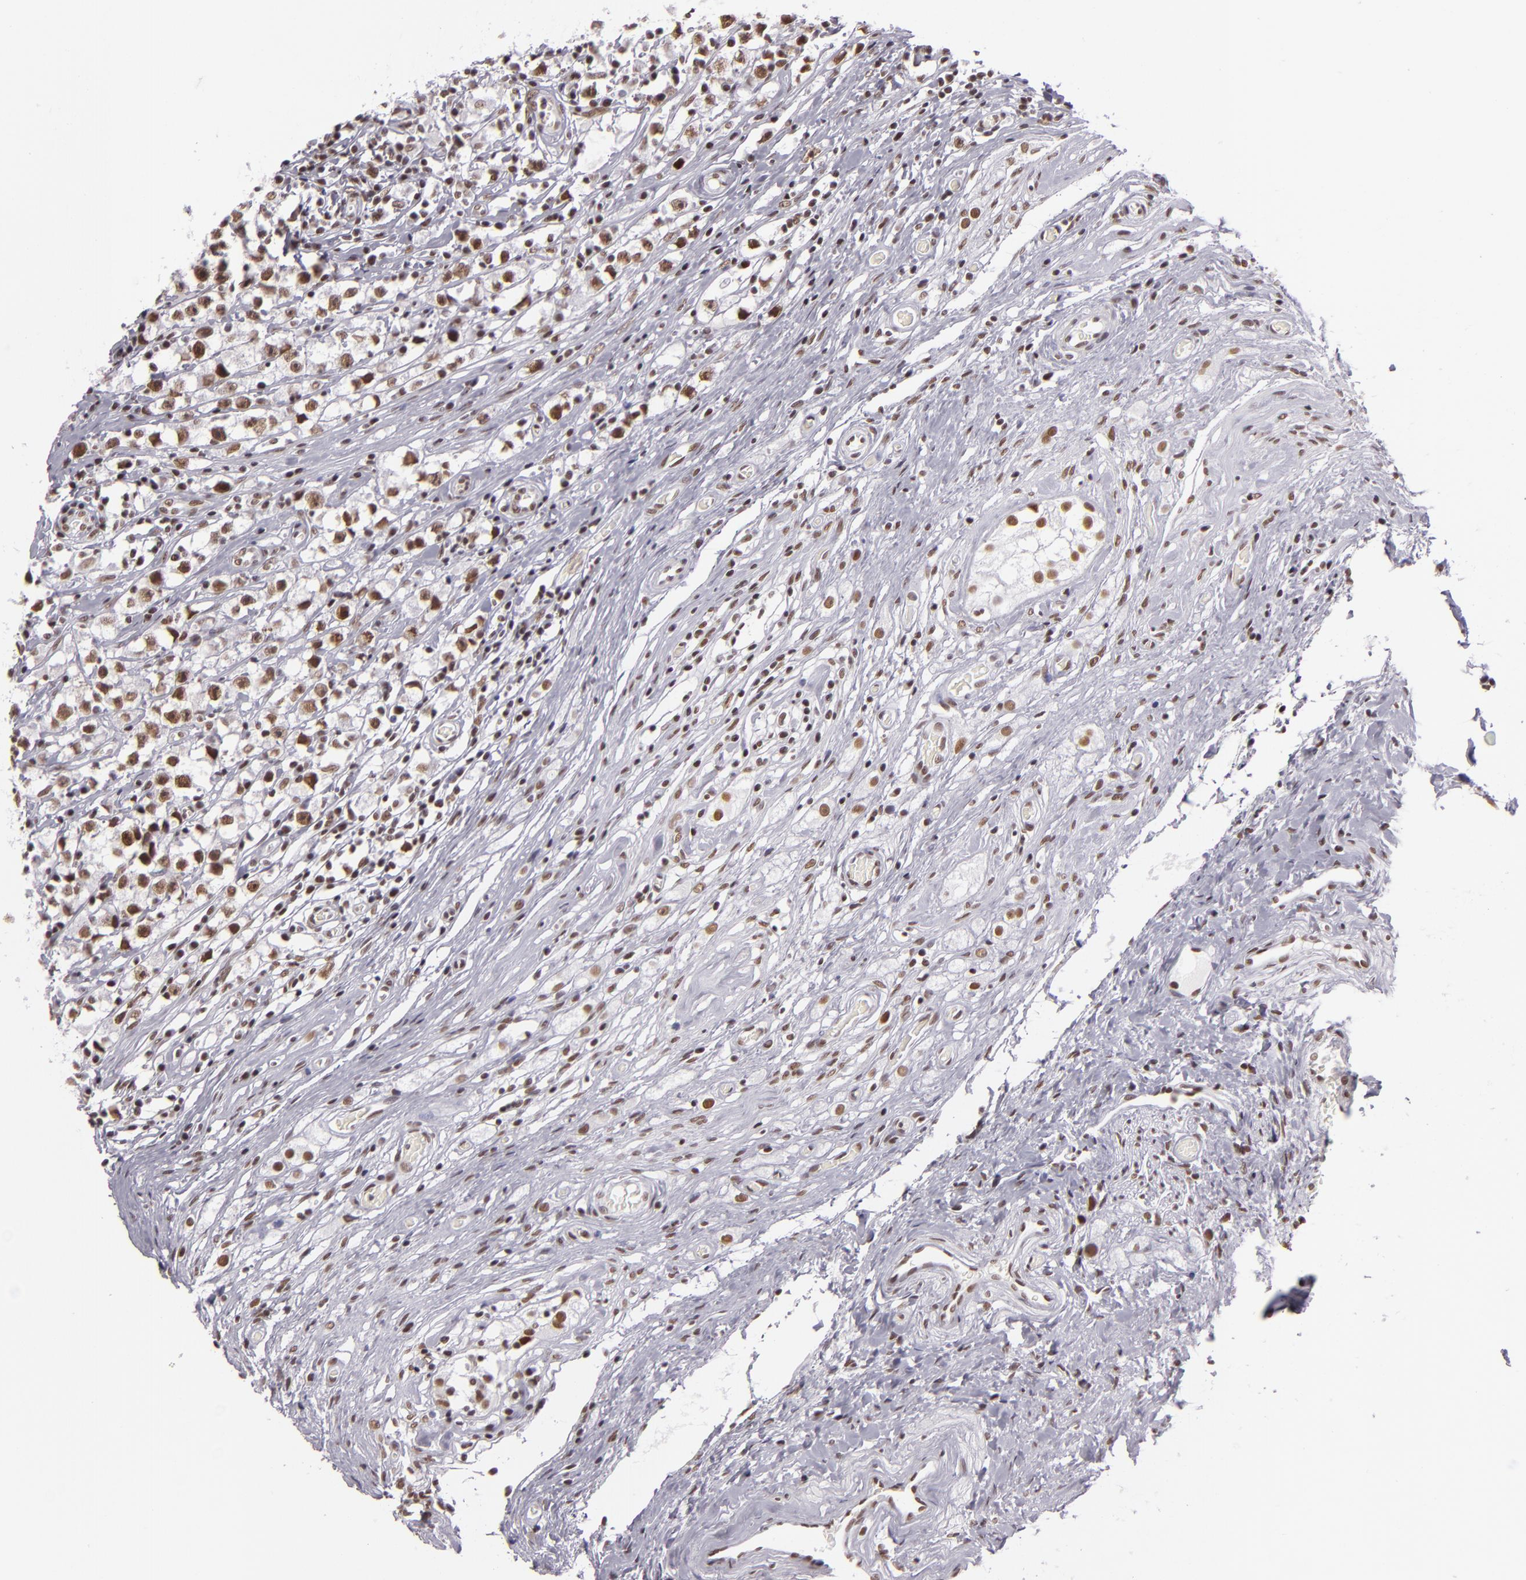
{"staining": {"intensity": "moderate", "quantity": ">75%", "location": "nuclear"}, "tissue": "testis cancer", "cell_type": "Tumor cells", "image_type": "cancer", "snomed": [{"axis": "morphology", "description": "Seminoma, NOS"}, {"axis": "topography", "description": "Testis"}], "caption": "Testis seminoma stained with immunohistochemistry (IHC) reveals moderate nuclear positivity in about >75% of tumor cells.", "gene": "BRD8", "patient": {"sex": "male", "age": 35}}